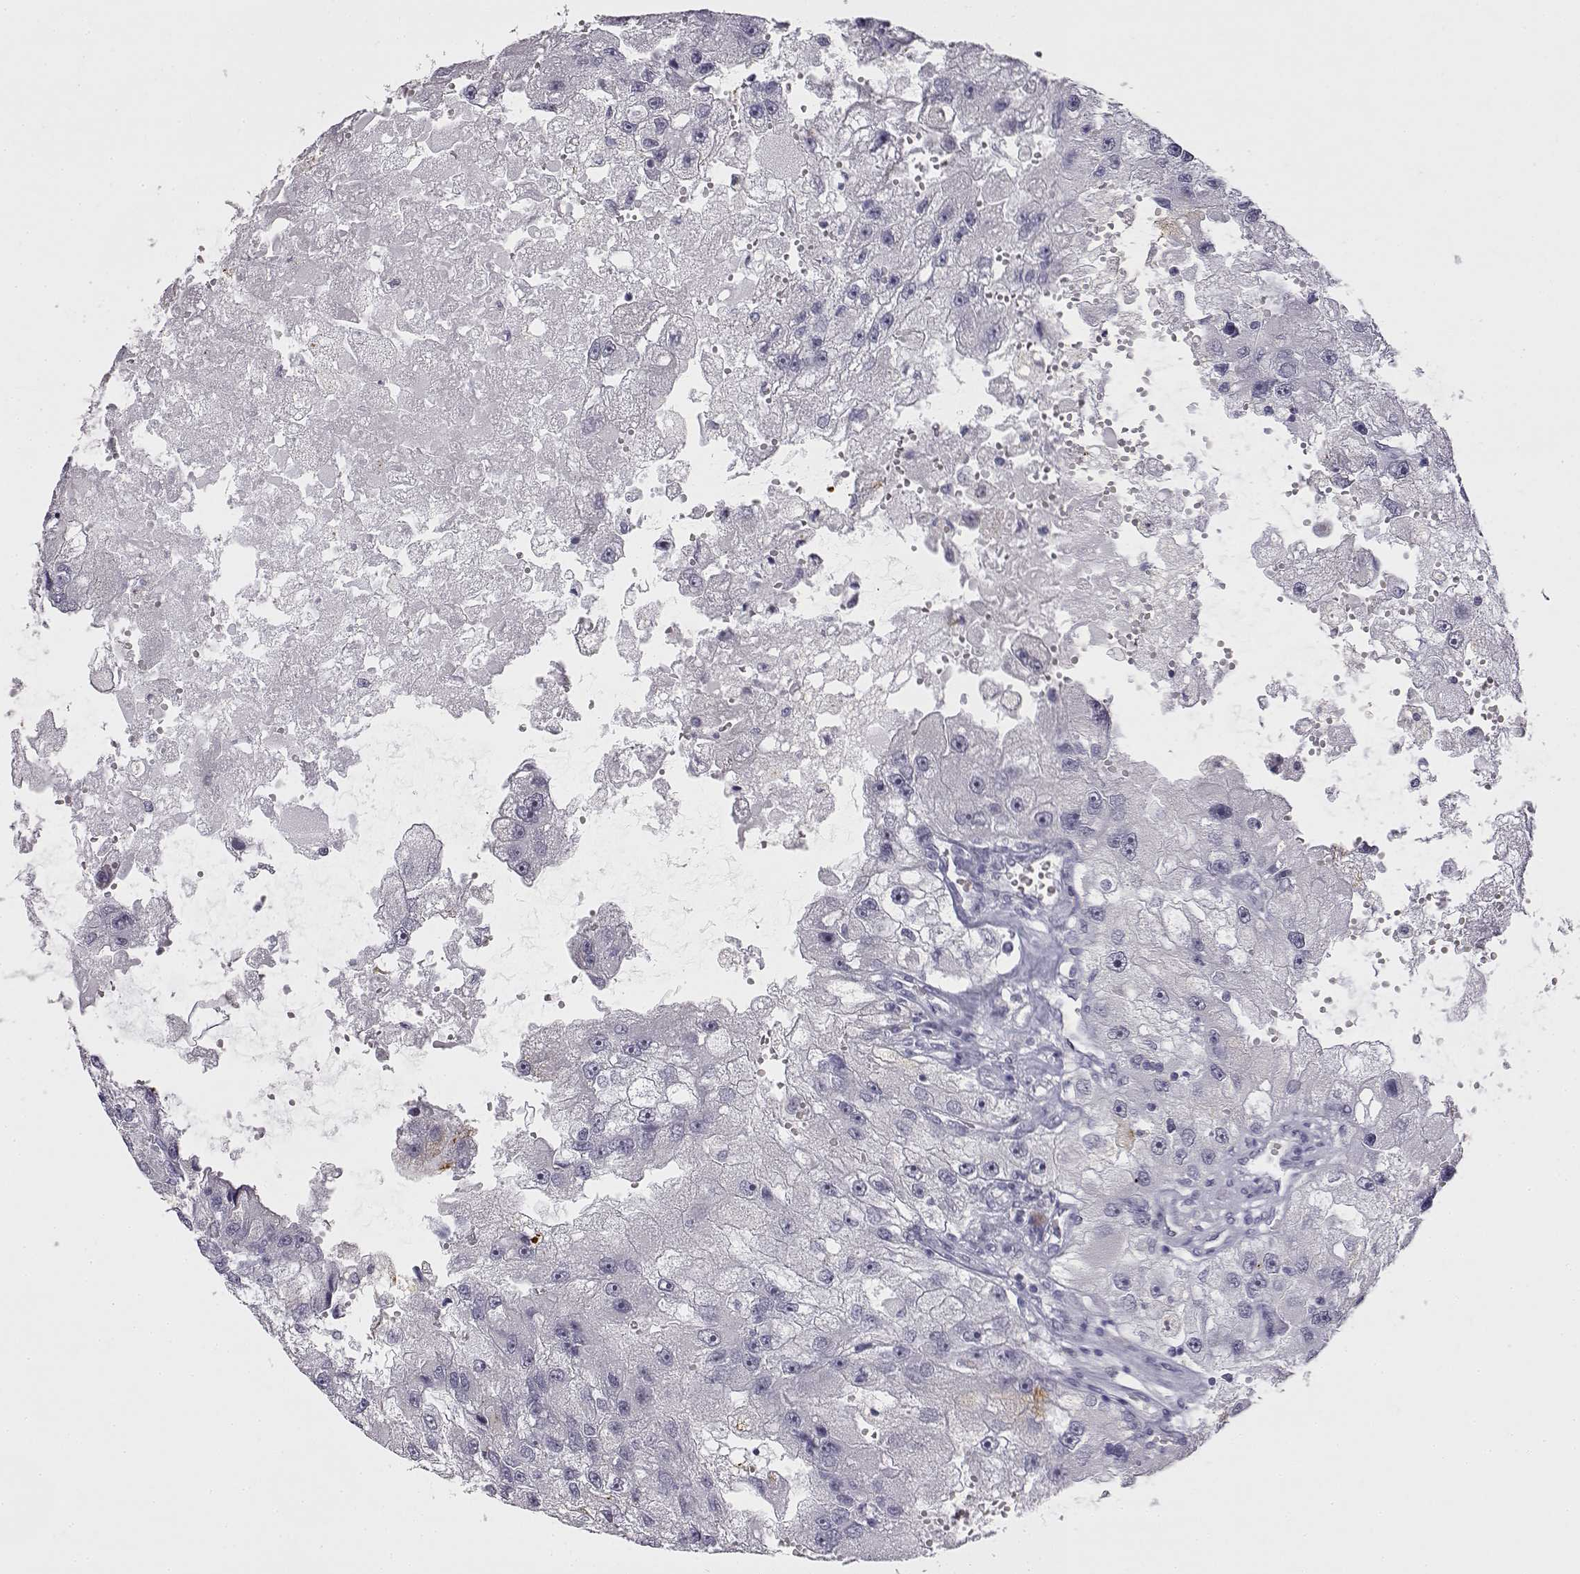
{"staining": {"intensity": "negative", "quantity": "none", "location": "none"}, "tissue": "renal cancer", "cell_type": "Tumor cells", "image_type": "cancer", "snomed": [{"axis": "morphology", "description": "Adenocarcinoma, NOS"}, {"axis": "topography", "description": "Kidney"}], "caption": "The IHC micrograph has no significant staining in tumor cells of adenocarcinoma (renal) tissue. (DAB immunohistochemistry (IHC) with hematoxylin counter stain).", "gene": "VGF", "patient": {"sex": "male", "age": 63}}